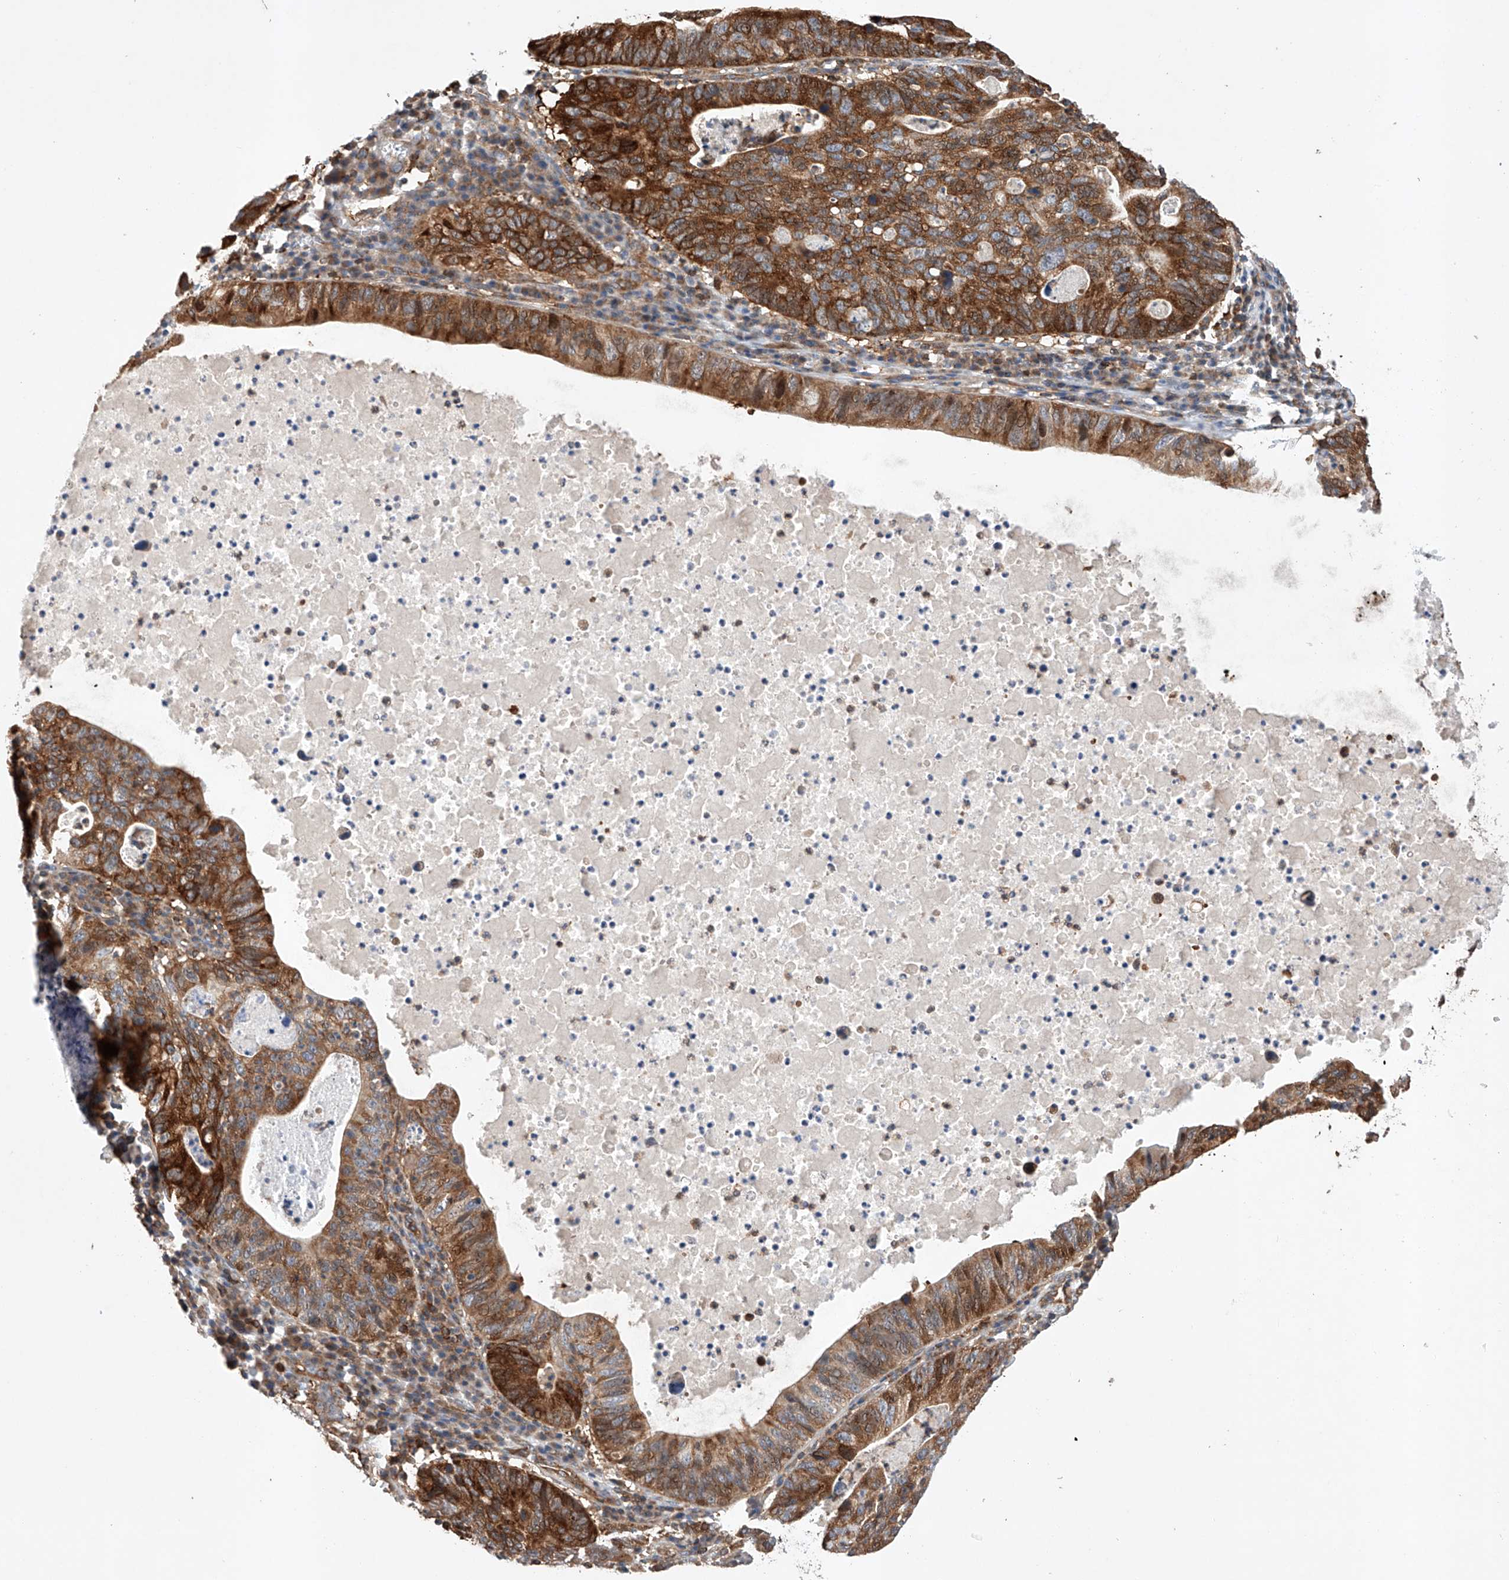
{"staining": {"intensity": "strong", "quantity": ">75%", "location": "cytoplasmic/membranous"}, "tissue": "stomach cancer", "cell_type": "Tumor cells", "image_type": "cancer", "snomed": [{"axis": "morphology", "description": "Adenocarcinoma, NOS"}, {"axis": "topography", "description": "Stomach"}], "caption": "This is an image of IHC staining of adenocarcinoma (stomach), which shows strong staining in the cytoplasmic/membranous of tumor cells.", "gene": "TIMM23", "patient": {"sex": "male", "age": 59}}